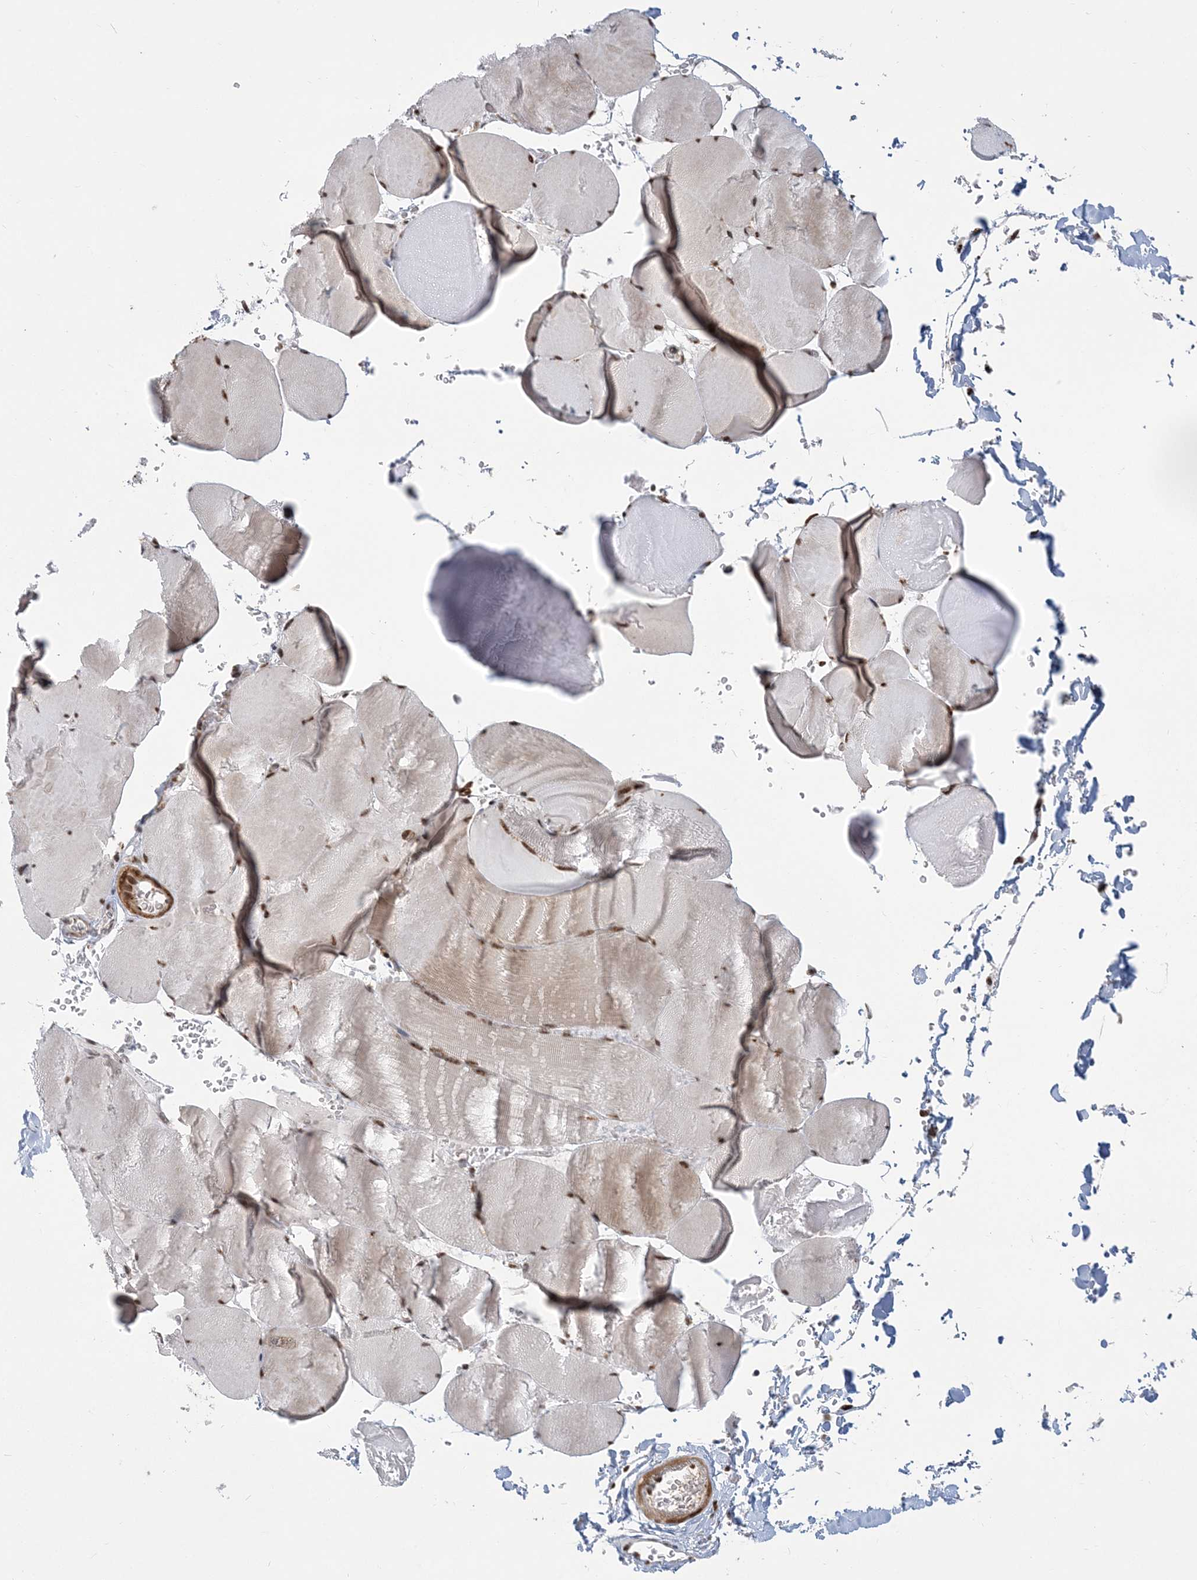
{"staining": {"intensity": "moderate", "quantity": ">75%", "location": "nuclear"}, "tissue": "skeletal muscle", "cell_type": "Myocytes", "image_type": "normal", "snomed": [{"axis": "morphology", "description": "Normal tissue, NOS"}, {"axis": "topography", "description": "Skeletal muscle"}, {"axis": "topography", "description": "Head-Neck"}], "caption": "This is a histology image of immunohistochemistry staining of benign skeletal muscle, which shows moderate positivity in the nuclear of myocytes.", "gene": "PLRG1", "patient": {"sex": "male", "age": 66}}